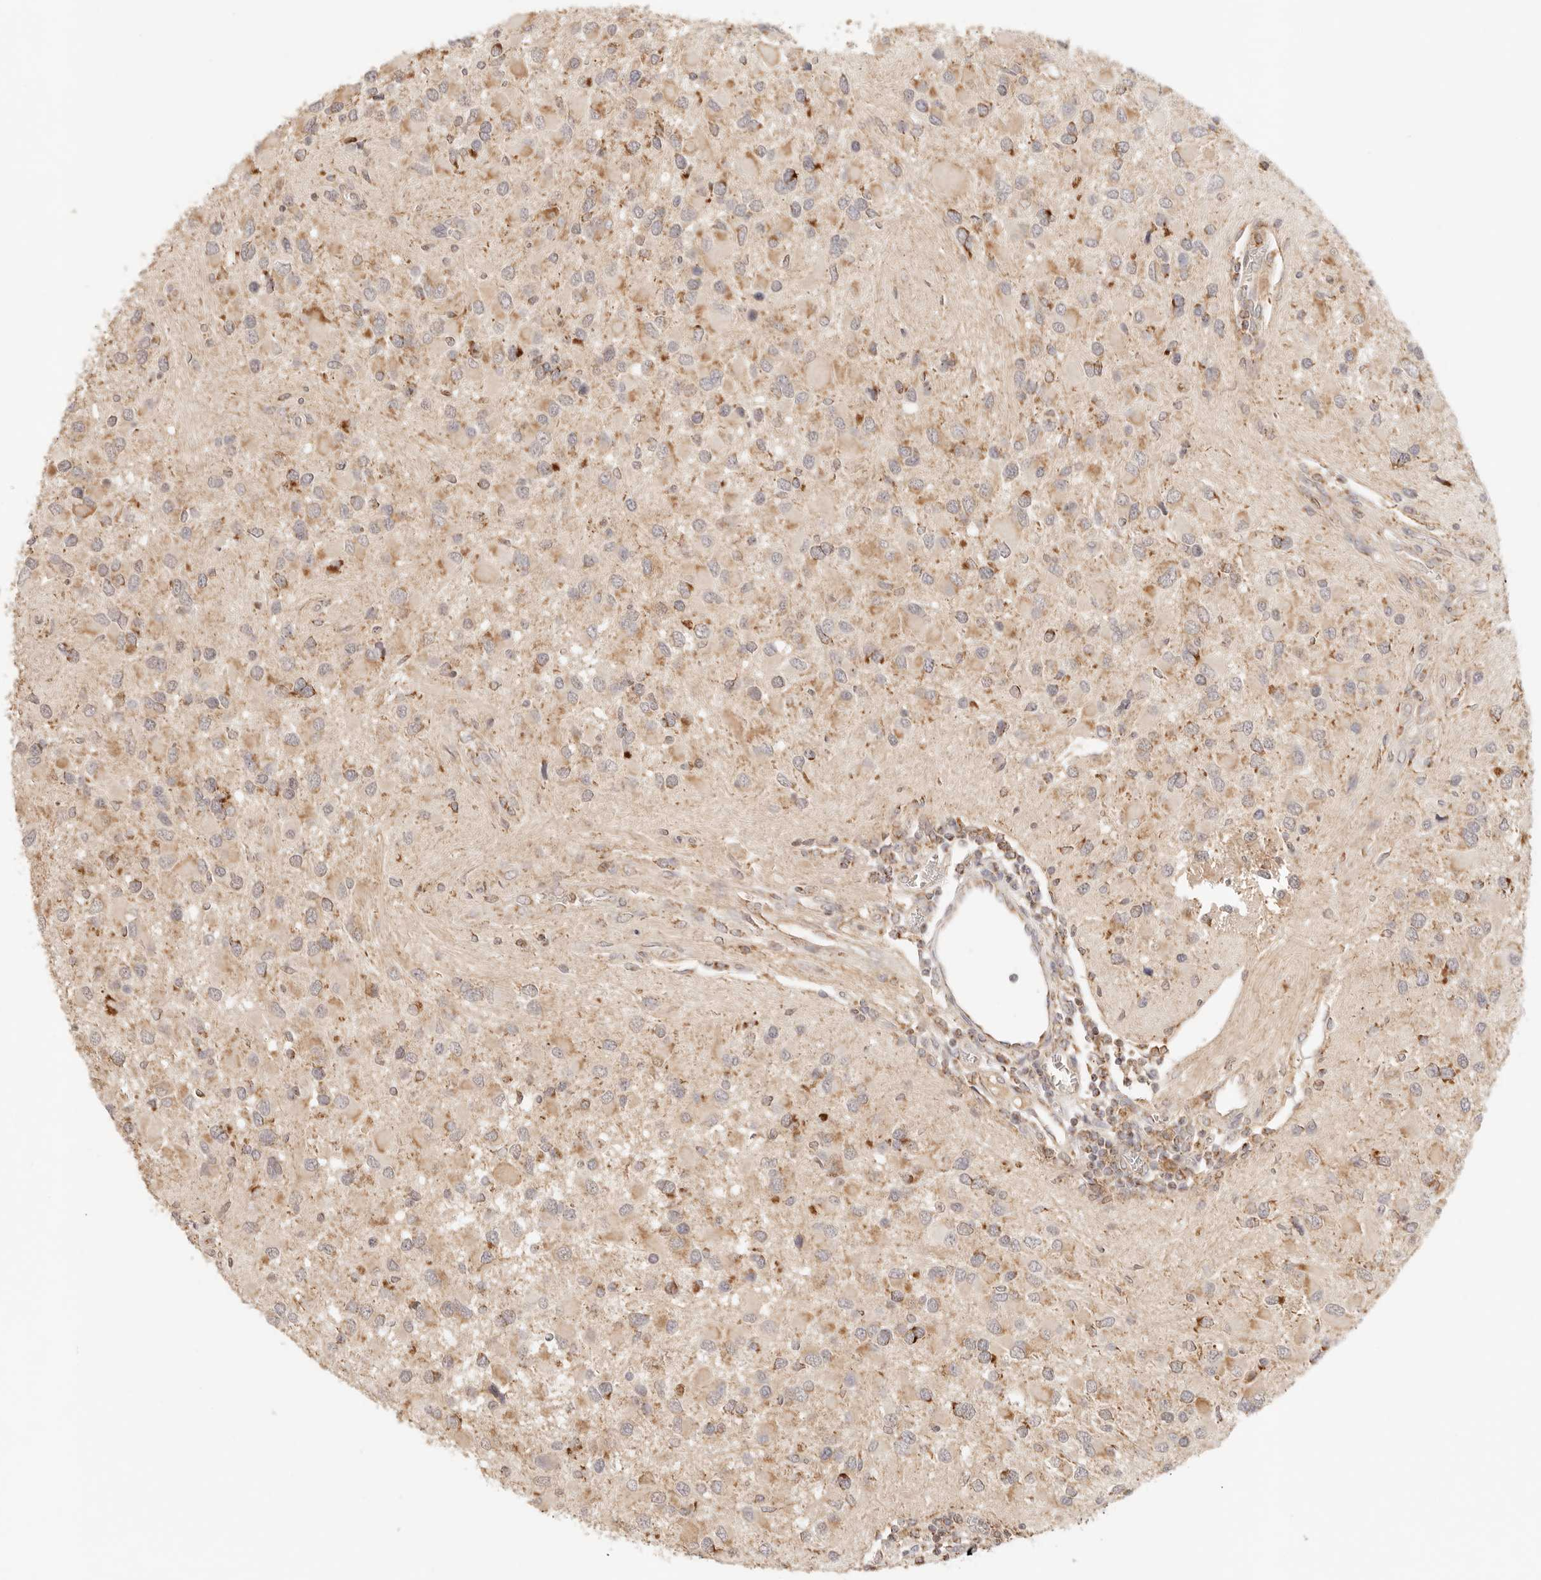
{"staining": {"intensity": "moderate", "quantity": "25%-75%", "location": "cytoplasmic/membranous"}, "tissue": "glioma", "cell_type": "Tumor cells", "image_type": "cancer", "snomed": [{"axis": "morphology", "description": "Glioma, malignant, High grade"}, {"axis": "topography", "description": "Brain"}], "caption": "High-grade glioma (malignant) stained with immunohistochemistry displays moderate cytoplasmic/membranous positivity in approximately 25%-75% of tumor cells.", "gene": "COA6", "patient": {"sex": "male", "age": 53}}